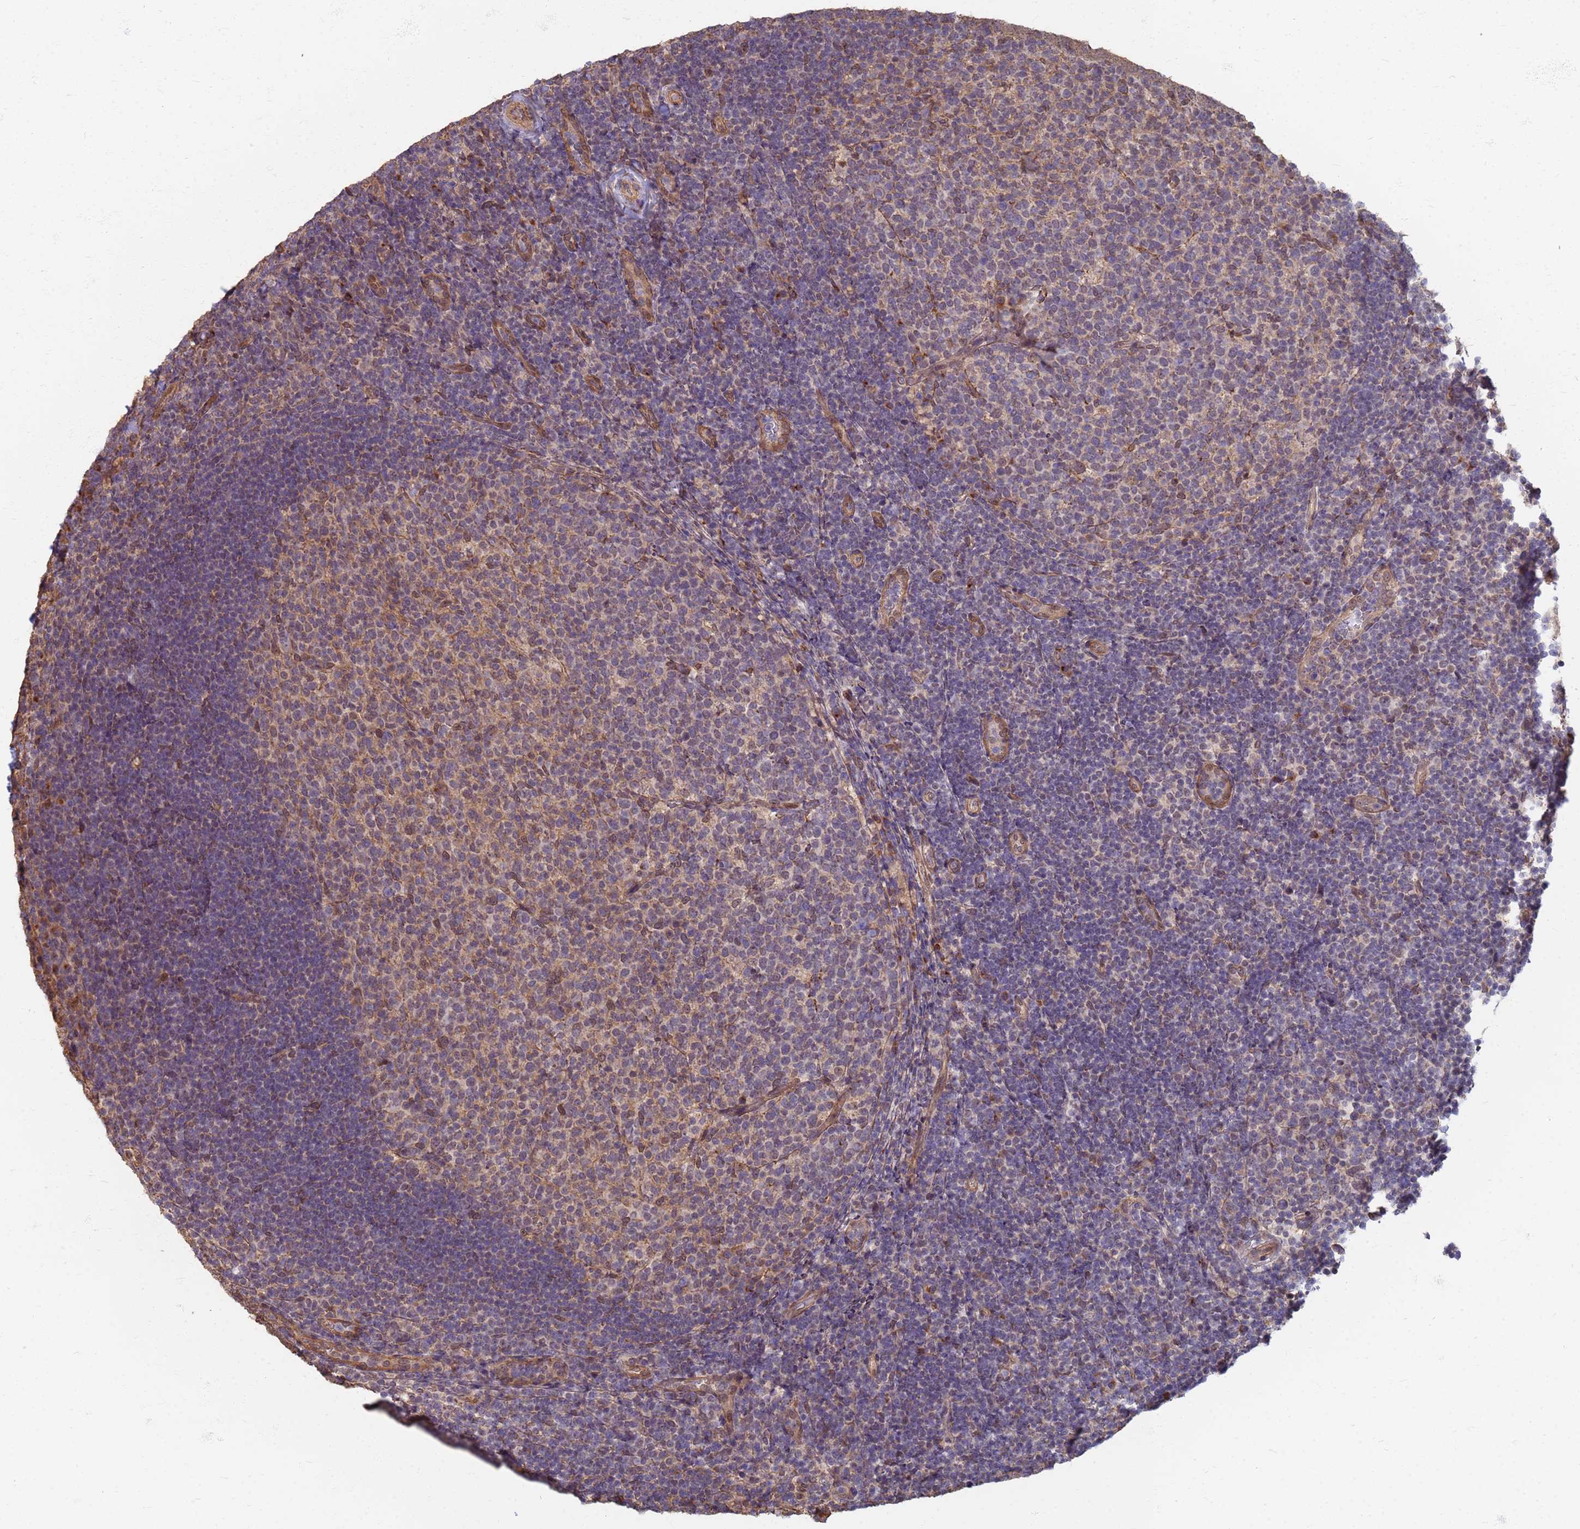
{"staining": {"intensity": "weak", "quantity": ">75%", "location": "cytoplasmic/membranous"}, "tissue": "tonsil", "cell_type": "Germinal center cells", "image_type": "normal", "snomed": [{"axis": "morphology", "description": "Normal tissue, NOS"}, {"axis": "topography", "description": "Tonsil"}], "caption": "Brown immunohistochemical staining in benign human tonsil reveals weak cytoplasmic/membranous expression in approximately >75% of germinal center cells. (DAB (3,3'-diaminobenzidine) IHC, brown staining for protein, blue staining for nuclei).", "gene": "ITGB4", "patient": {"sex": "female", "age": 10}}